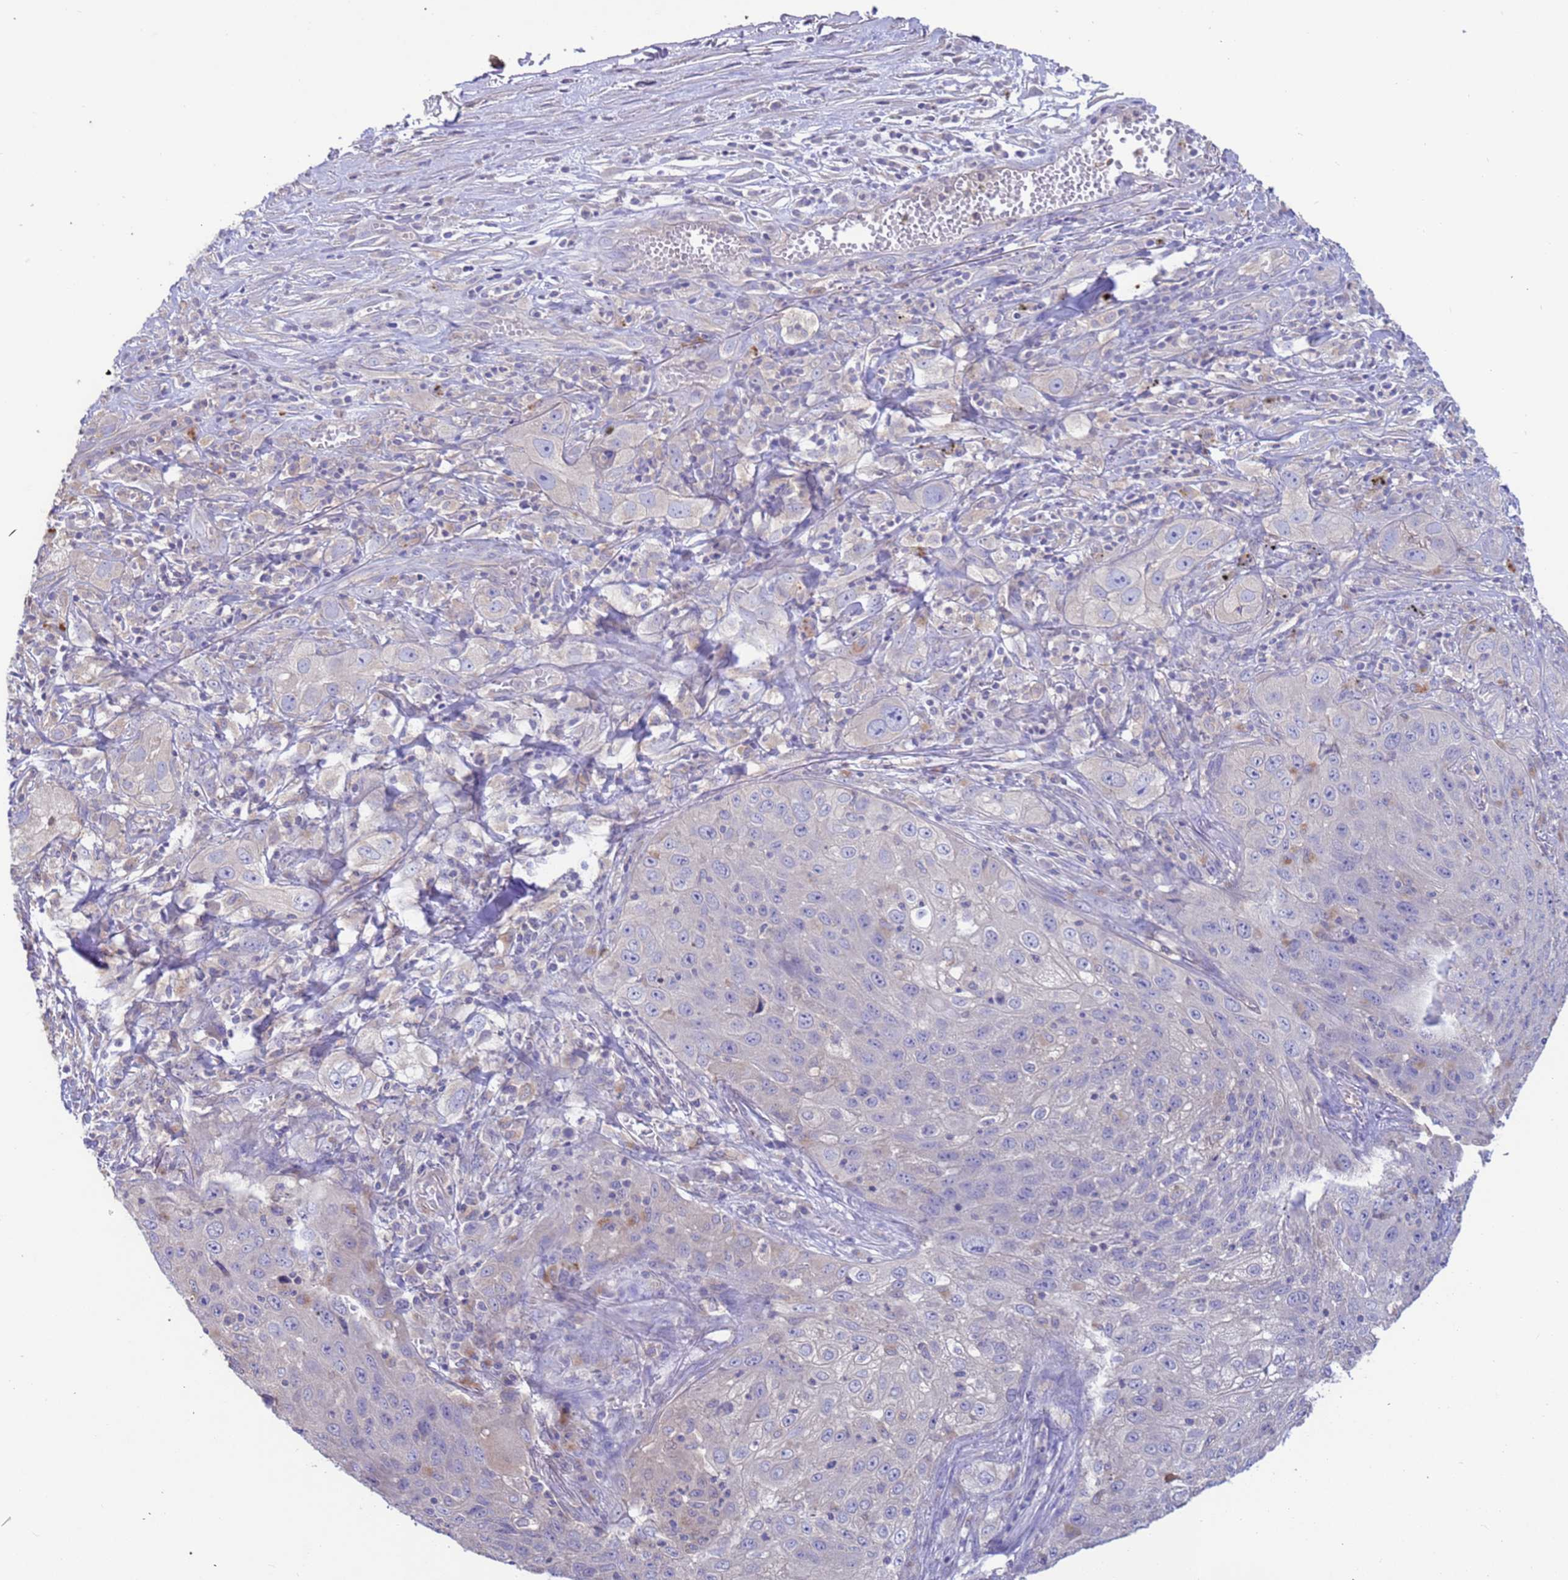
{"staining": {"intensity": "negative", "quantity": "none", "location": "none"}, "tissue": "lung cancer", "cell_type": "Tumor cells", "image_type": "cancer", "snomed": [{"axis": "morphology", "description": "Squamous cell carcinoma, NOS"}, {"axis": "topography", "description": "Lung"}], "caption": "Immunohistochemistry (IHC) of human lung squamous cell carcinoma demonstrates no expression in tumor cells.", "gene": "SRL", "patient": {"sex": "female", "age": 69}}